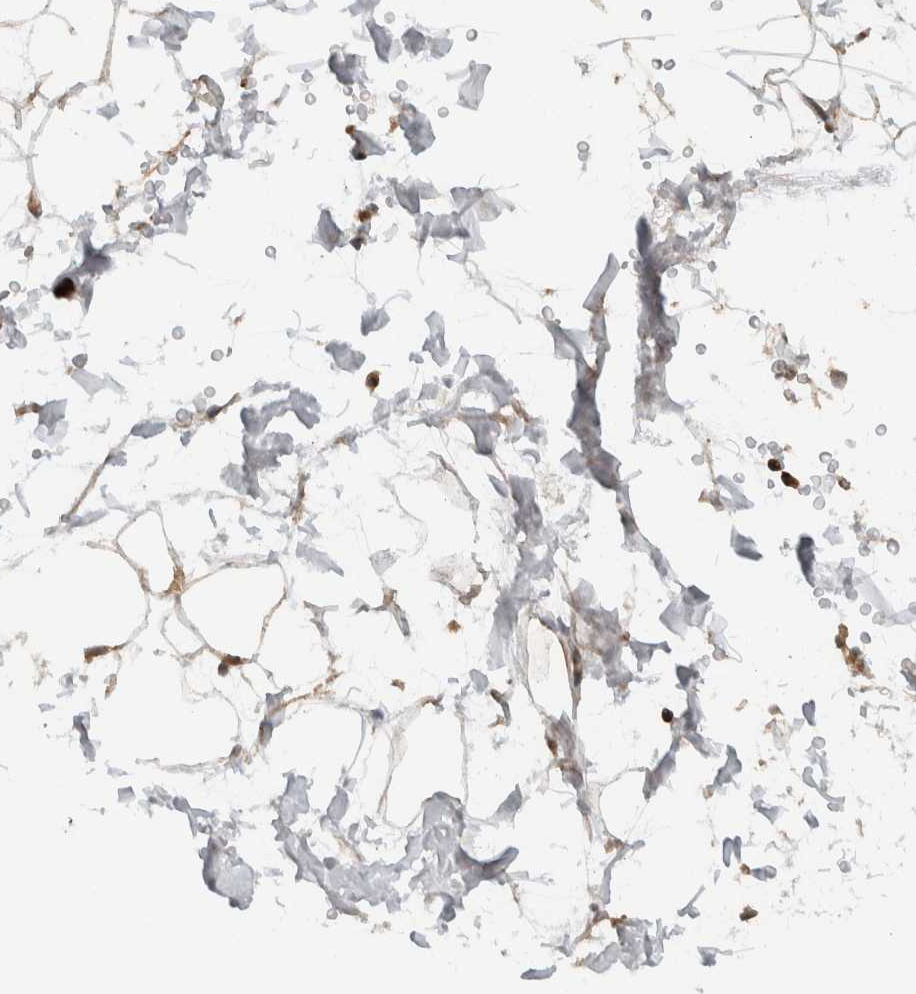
{"staining": {"intensity": "negative", "quantity": "none", "location": "none"}, "tissue": "adipose tissue", "cell_type": "Adipocytes", "image_type": "normal", "snomed": [{"axis": "morphology", "description": "Normal tissue, NOS"}, {"axis": "topography", "description": "Soft tissue"}], "caption": "Unremarkable adipose tissue was stained to show a protein in brown. There is no significant positivity in adipocytes.", "gene": "KLHL6", "patient": {"sex": "male", "age": 72}}